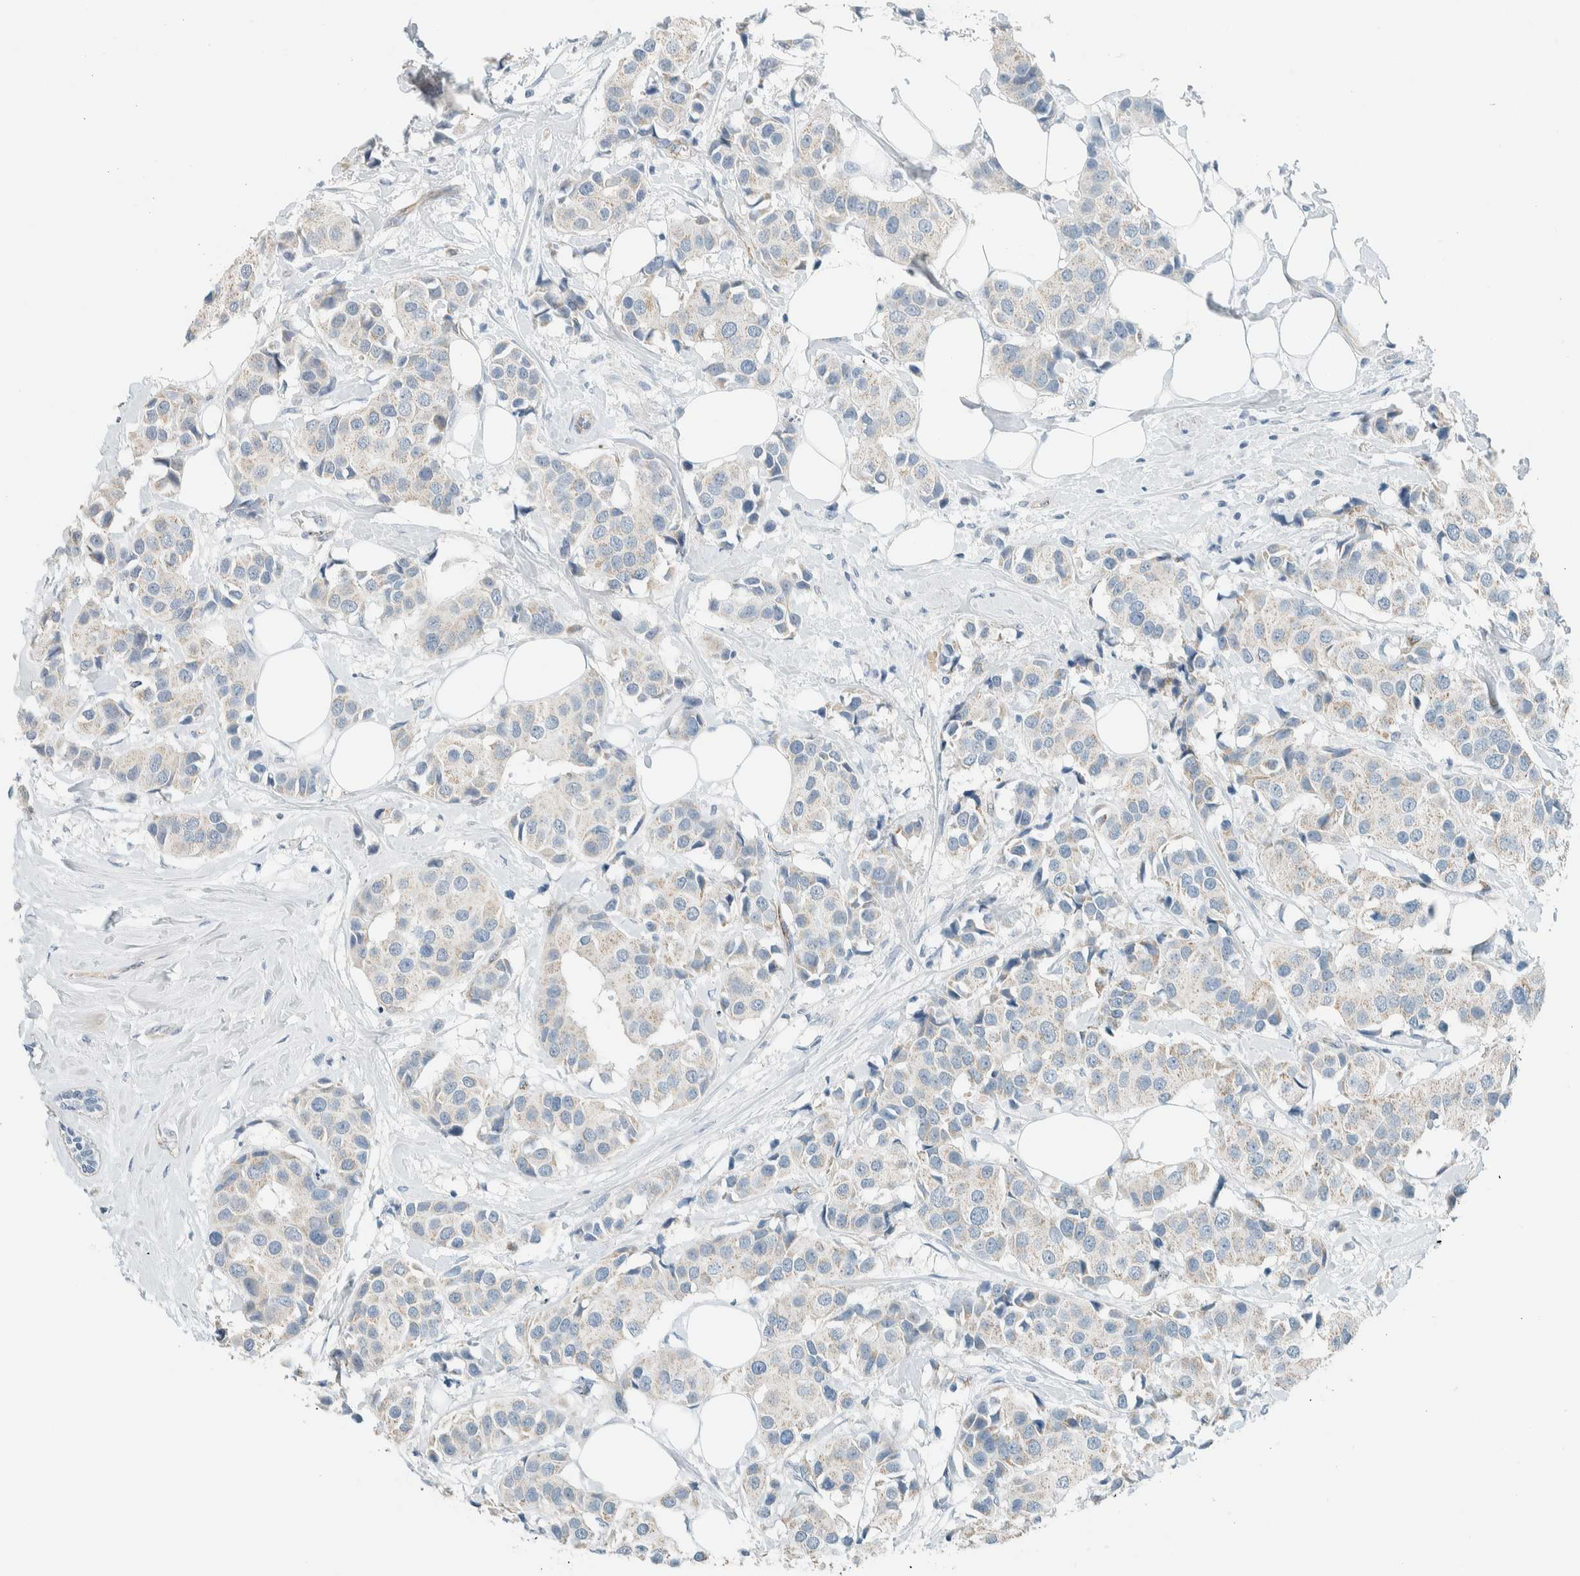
{"staining": {"intensity": "negative", "quantity": "none", "location": "none"}, "tissue": "breast cancer", "cell_type": "Tumor cells", "image_type": "cancer", "snomed": [{"axis": "morphology", "description": "Normal tissue, NOS"}, {"axis": "morphology", "description": "Duct carcinoma"}, {"axis": "topography", "description": "Breast"}], "caption": "This is a image of immunohistochemistry staining of breast cancer, which shows no staining in tumor cells. The staining is performed using DAB (3,3'-diaminobenzidine) brown chromogen with nuclei counter-stained in using hematoxylin.", "gene": "SLFN12", "patient": {"sex": "female", "age": 39}}